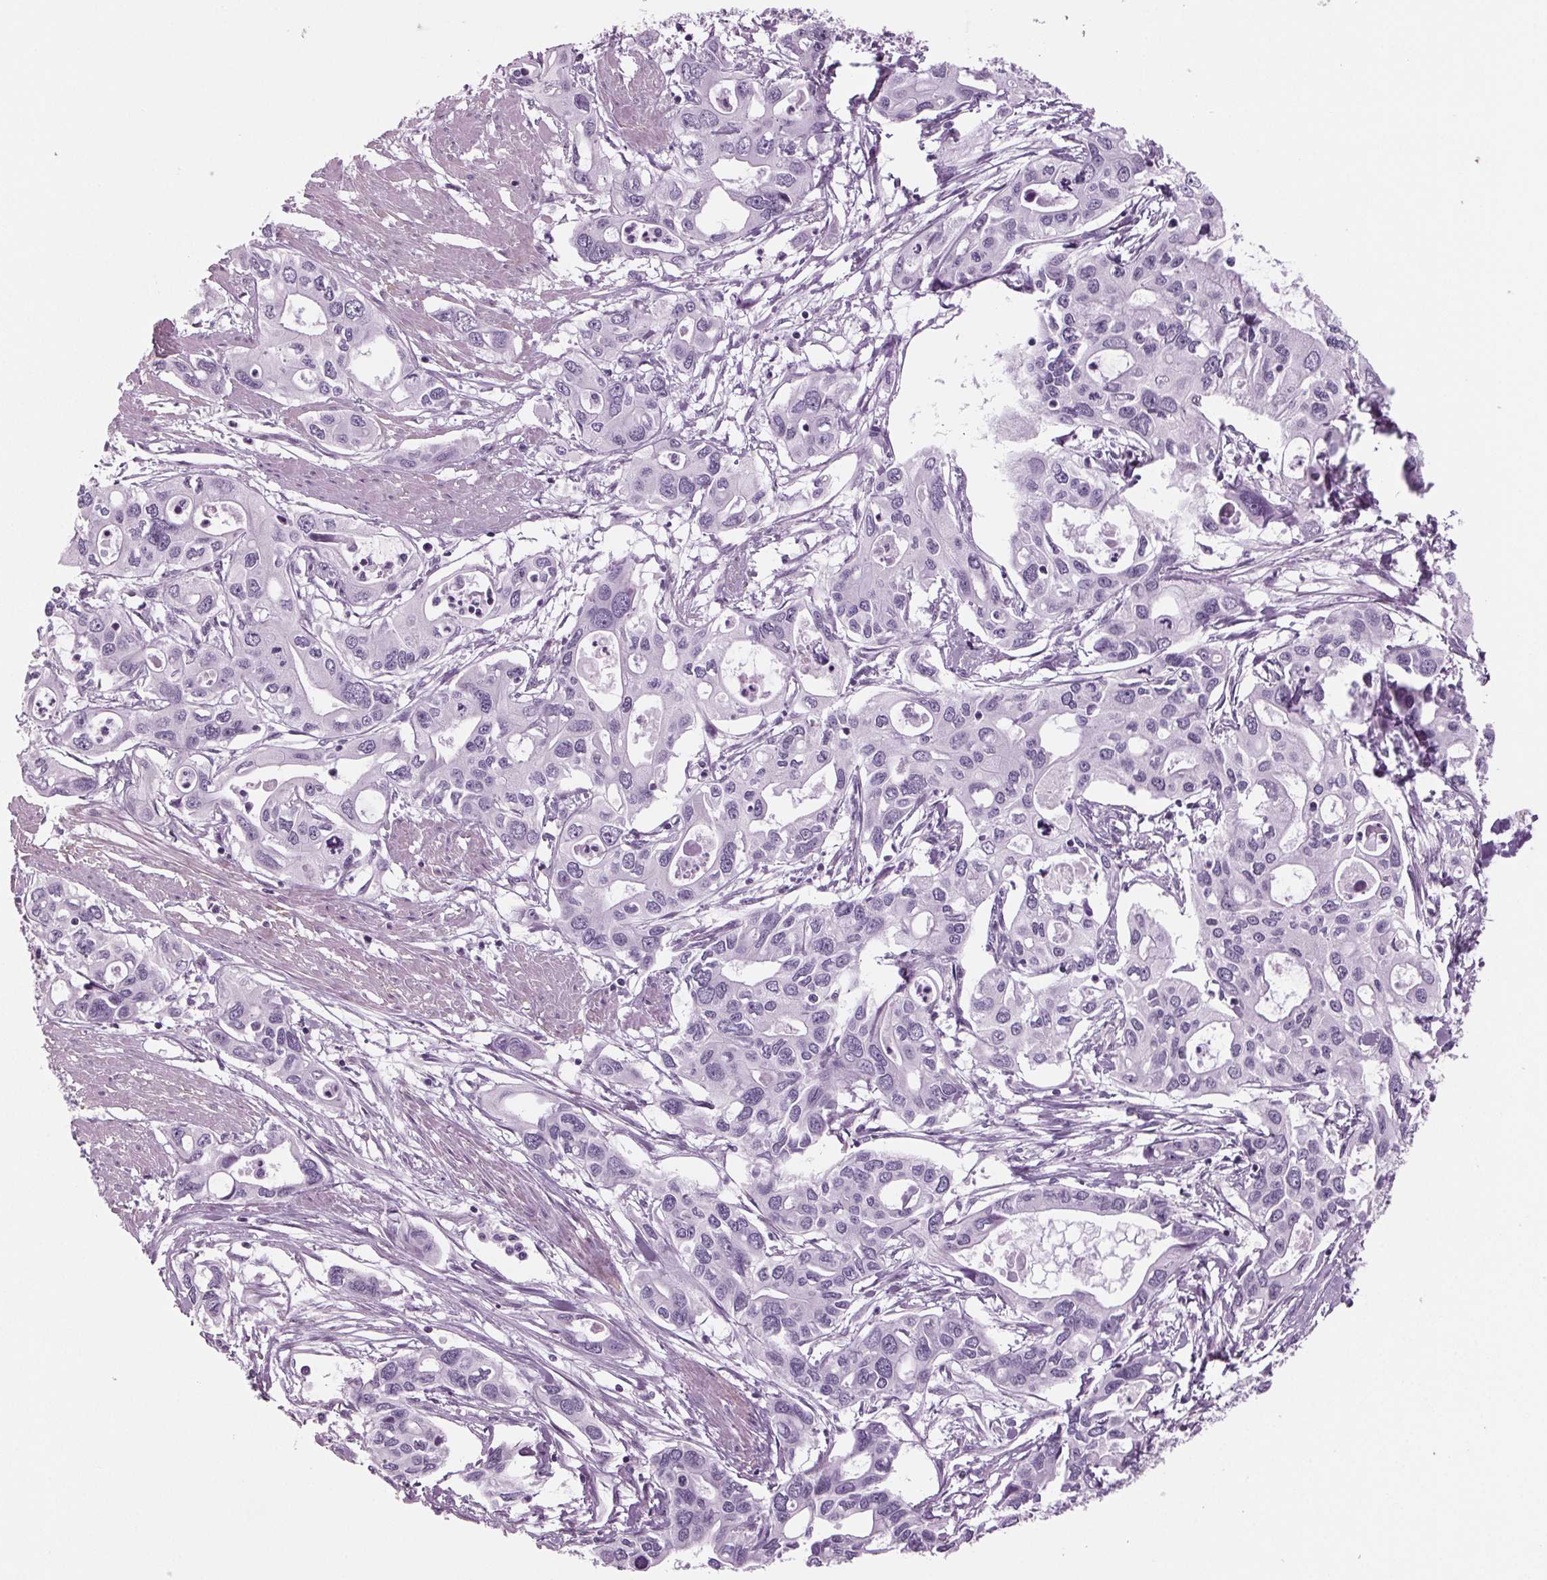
{"staining": {"intensity": "negative", "quantity": "none", "location": "none"}, "tissue": "pancreatic cancer", "cell_type": "Tumor cells", "image_type": "cancer", "snomed": [{"axis": "morphology", "description": "Adenocarcinoma, NOS"}, {"axis": "topography", "description": "Pancreas"}], "caption": "Adenocarcinoma (pancreatic) was stained to show a protein in brown. There is no significant staining in tumor cells.", "gene": "BHLHE22", "patient": {"sex": "male", "age": 60}}